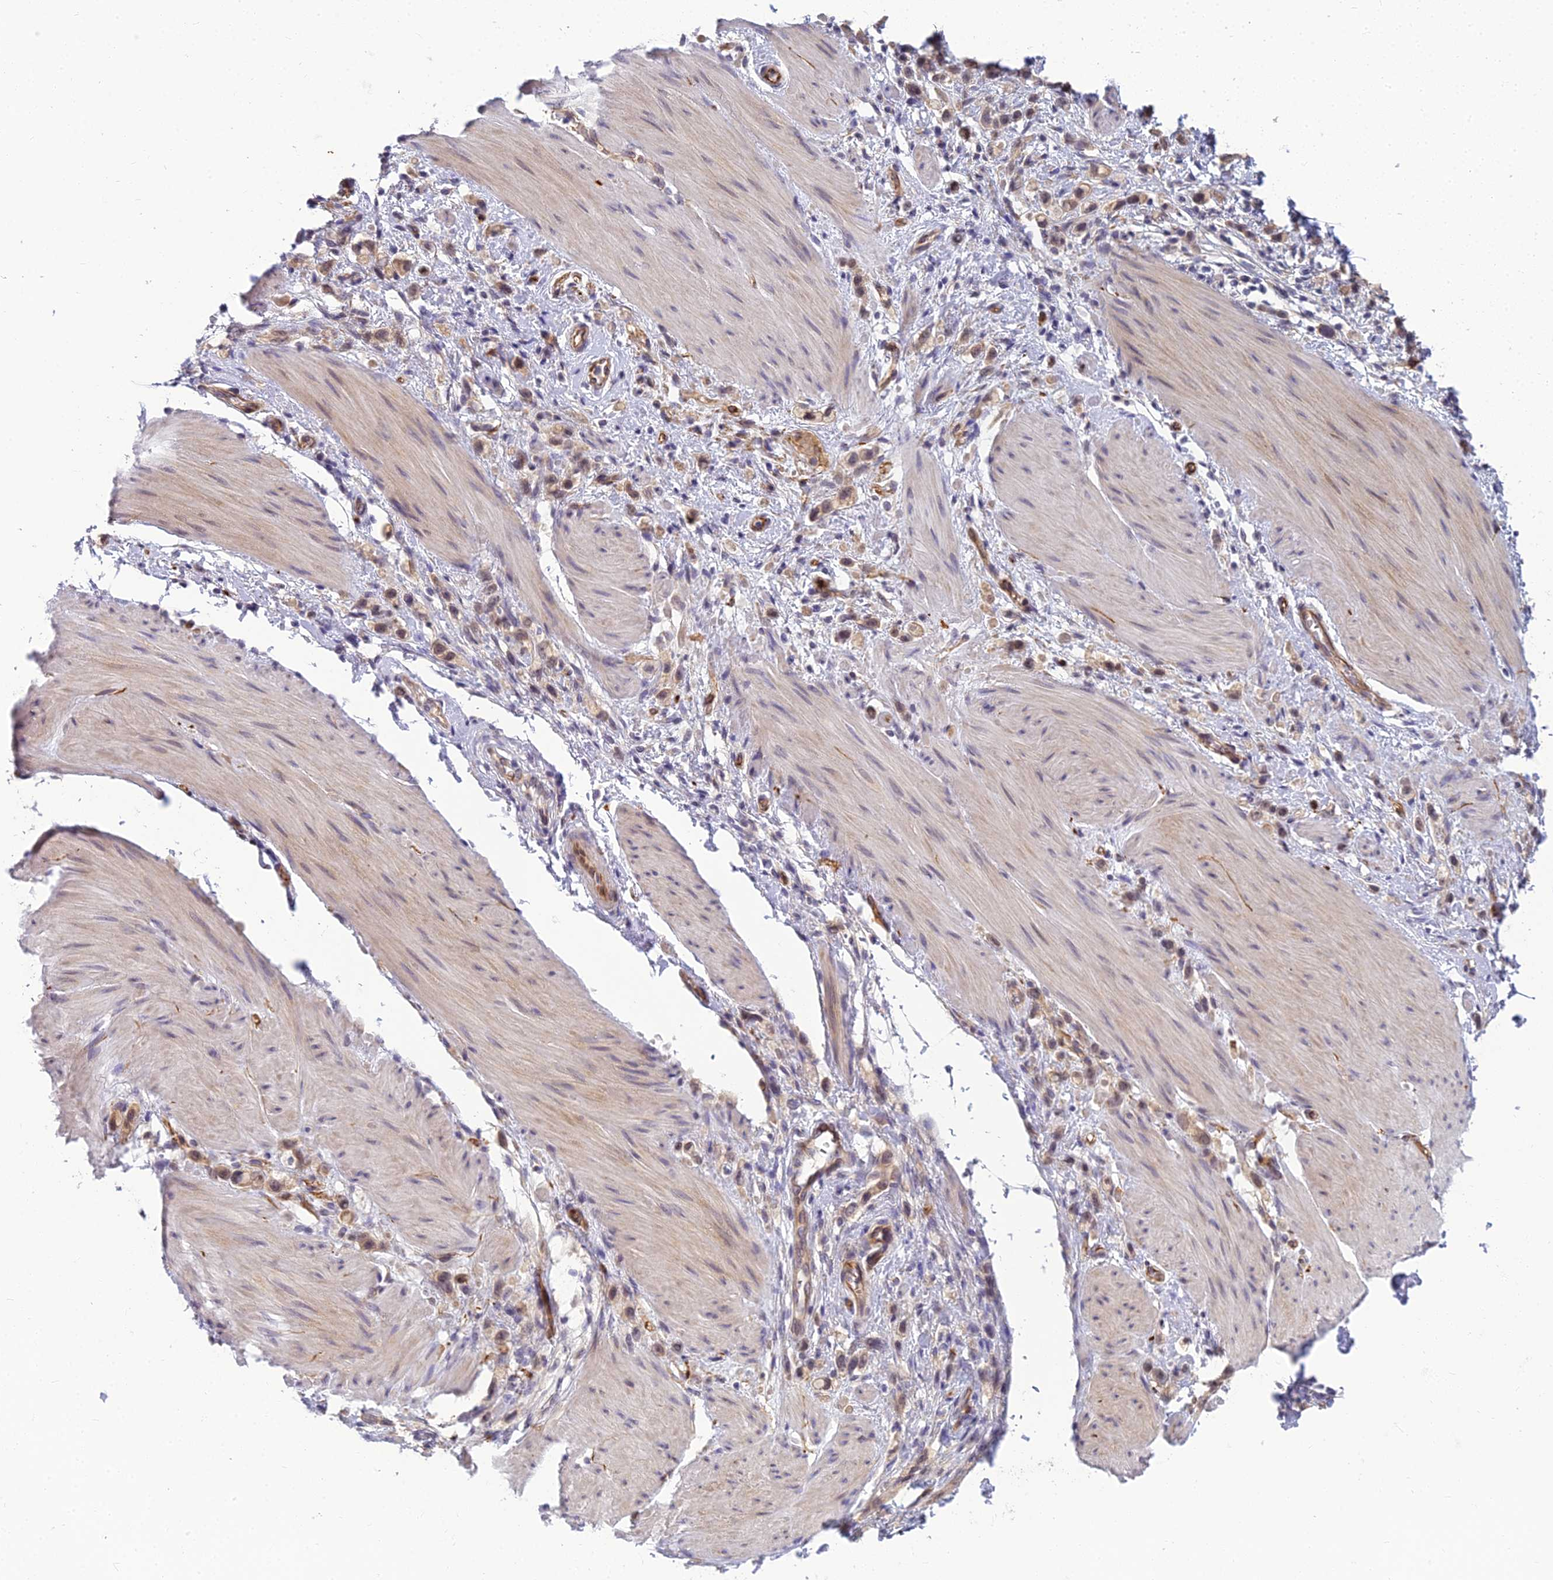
{"staining": {"intensity": "moderate", "quantity": ">75%", "location": "cytoplasmic/membranous,nuclear"}, "tissue": "stomach cancer", "cell_type": "Tumor cells", "image_type": "cancer", "snomed": [{"axis": "morphology", "description": "Adenocarcinoma, NOS"}, {"axis": "topography", "description": "Stomach"}], "caption": "The image shows a brown stain indicating the presence of a protein in the cytoplasmic/membranous and nuclear of tumor cells in stomach cancer. (DAB (3,3'-diaminobenzidine) IHC with brightfield microscopy, high magnification).", "gene": "RGL3", "patient": {"sex": "female", "age": 65}}